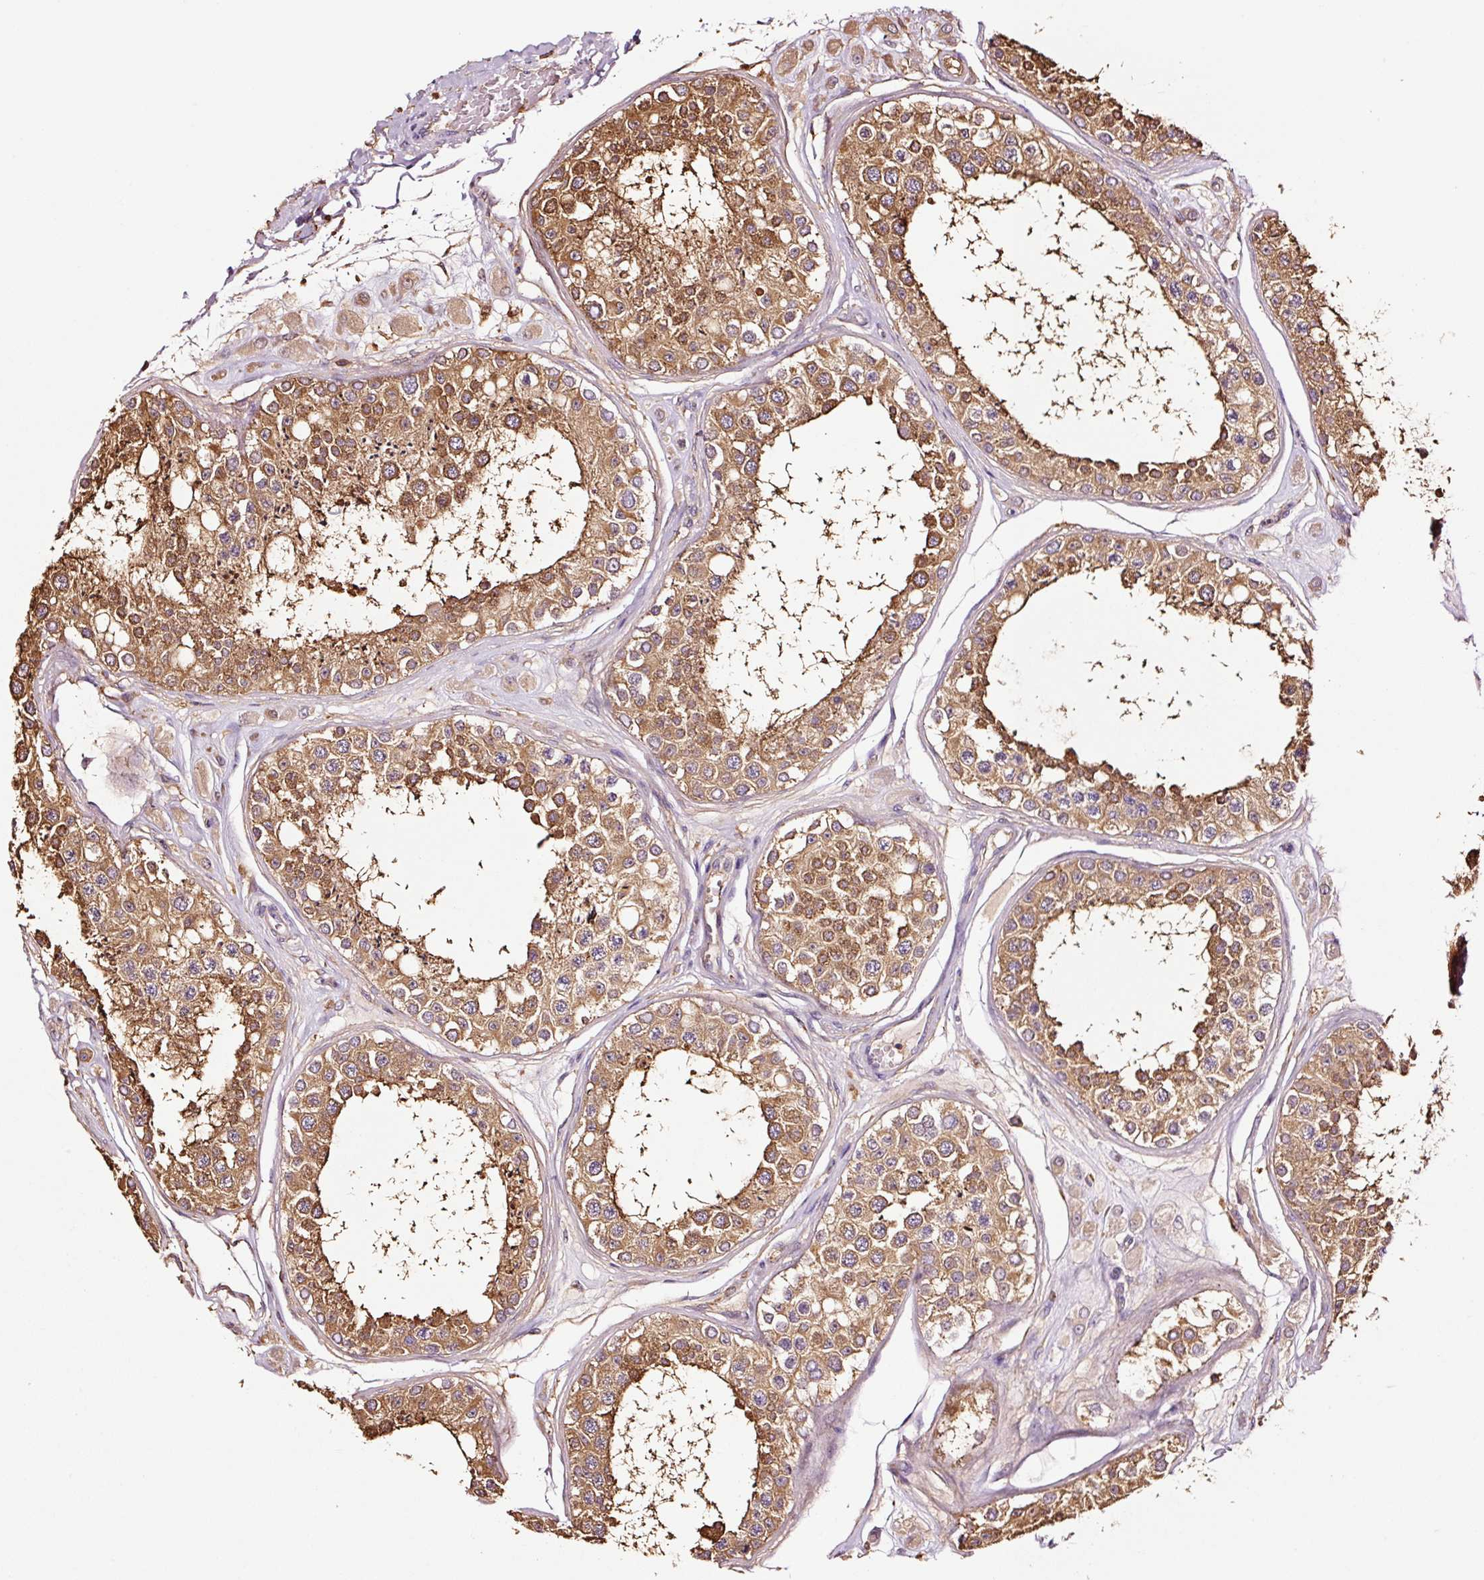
{"staining": {"intensity": "strong", "quantity": ">75%", "location": "cytoplasmic/membranous"}, "tissue": "testis", "cell_type": "Cells in seminiferous ducts", "image_type": "normal", "snomed": [{"axis": "morphology", "description": "Normal tissue, NOS"}, {"axis": "topography", "description": "Testis"}], "caption": "IHC micrograph of unremarkable testis: human testis stained using IHC demonstrates high levels of strong protein expression localized specifically in the cytoplasmic/membranous of cells in seminiferous ducts, appearing as a cytoplasmic/membranous brown color.", "gene": "METAP1", "patient": {"sex": "male", "age": 25}}